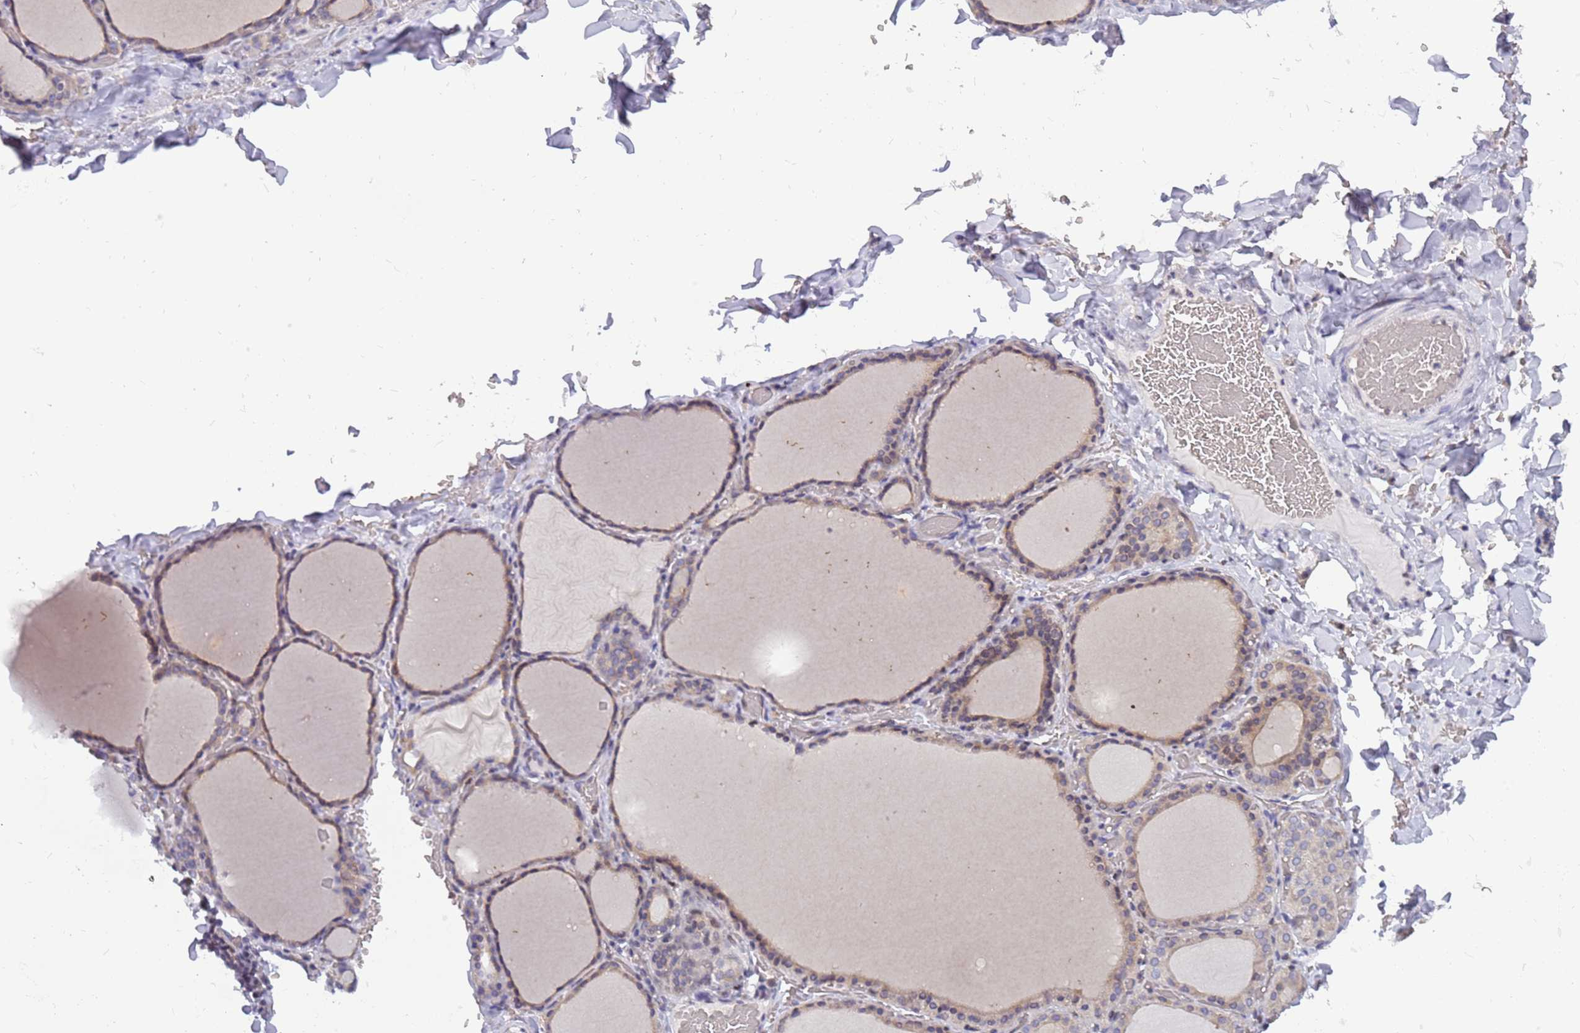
{"staining": {"intensity": "weak", "quantity": "25%-75%", "location": "cytoplasmic/membranous"}, "tissue": "thyroid gland", "cell_type": "Glandular cells", "image_type": "normal", "snomed": [{"axis": "morphology", "description": "Normal tissue, NOS"}, {"axis": "topography", "description": "Thyroid gland"}], "caption": "Protein positivity by IHC demonstrates weak cytoplasmic/membranous staining in approximately 25%-75% of glandular cells in normal thyroid gland.", "gene": "ARHGEF35", "patient": {"sex": "female", "age": 39}}